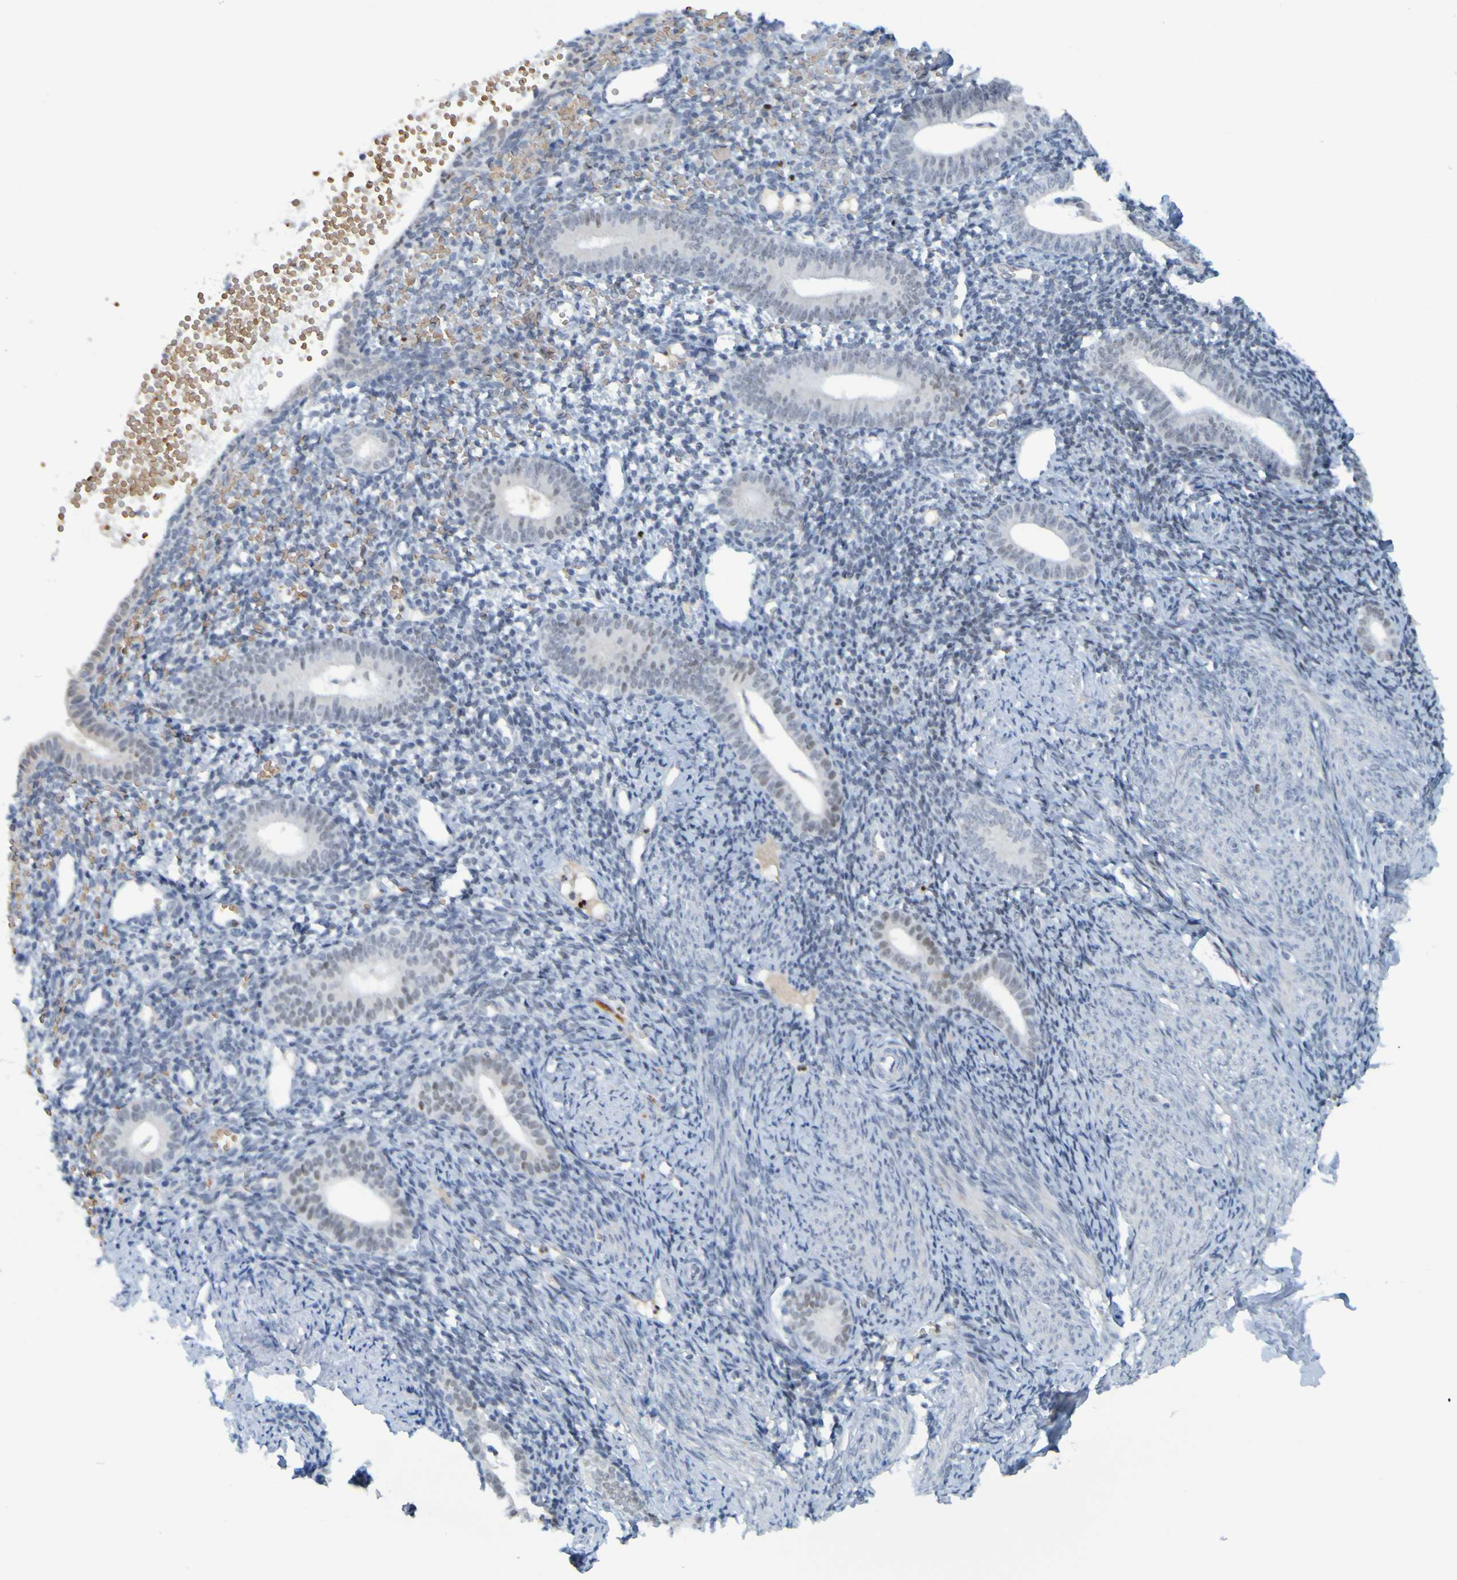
{"staining": {"intensity": "negative", "quantity": "none", "location": "none"}, "tissue": "endometrium", "cell_type": "Cells in endometrial stroma", "image_type": "normal", "snomed": [{"axis": "morphology", "description": "Normal tissue, NOS"}, {"axis": "topography", "description": "Endometrium"}], "caption": "A high-resolution photomicrograph shows immunohistochemistry (IHC) staining of benign endometrium, which exhibits no significant positivity in cells in endometrial stroma.", "gene": "USP36", "patient": {"sex": "female", "age": 50}}